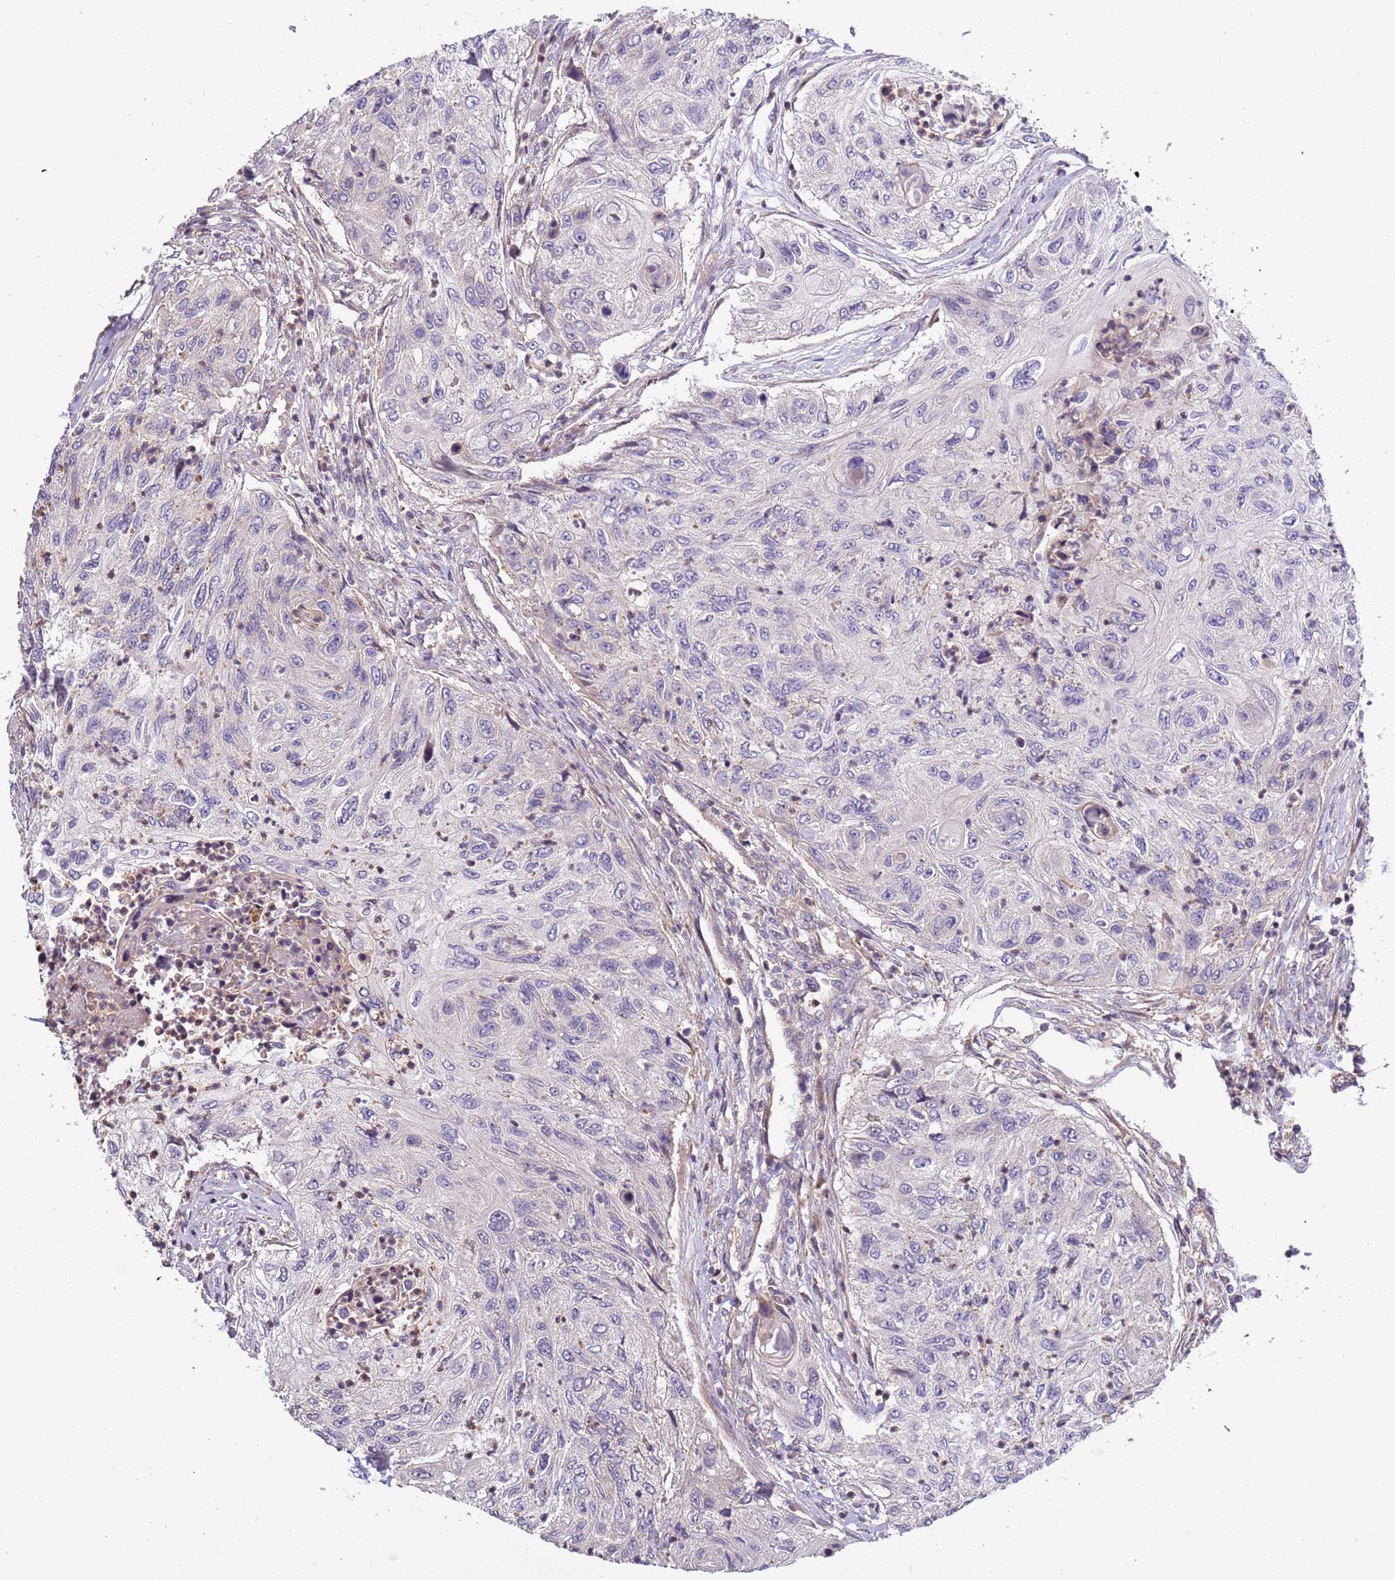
{"staining": {"intensity": "negative", "quantity": "none", "location": "none"}, "tissue": "urothelial cancer", "cell_type": "Tumor cells", "image_type": "cancer", "snomed": [{"axis": "morphology", "description": "Urothelial carcinoma, High grade"}, {"axis": "topography", "description": "Urinary bladder"}], "caption": "DAB (3,3'-diaminobenzidine) immunohistochemical staining of human high-grade urothelial carcinoma shows no significant staining in tumor cells.", "gene": "LAMB4", "patient": {"sex": "female", "age": 60}}